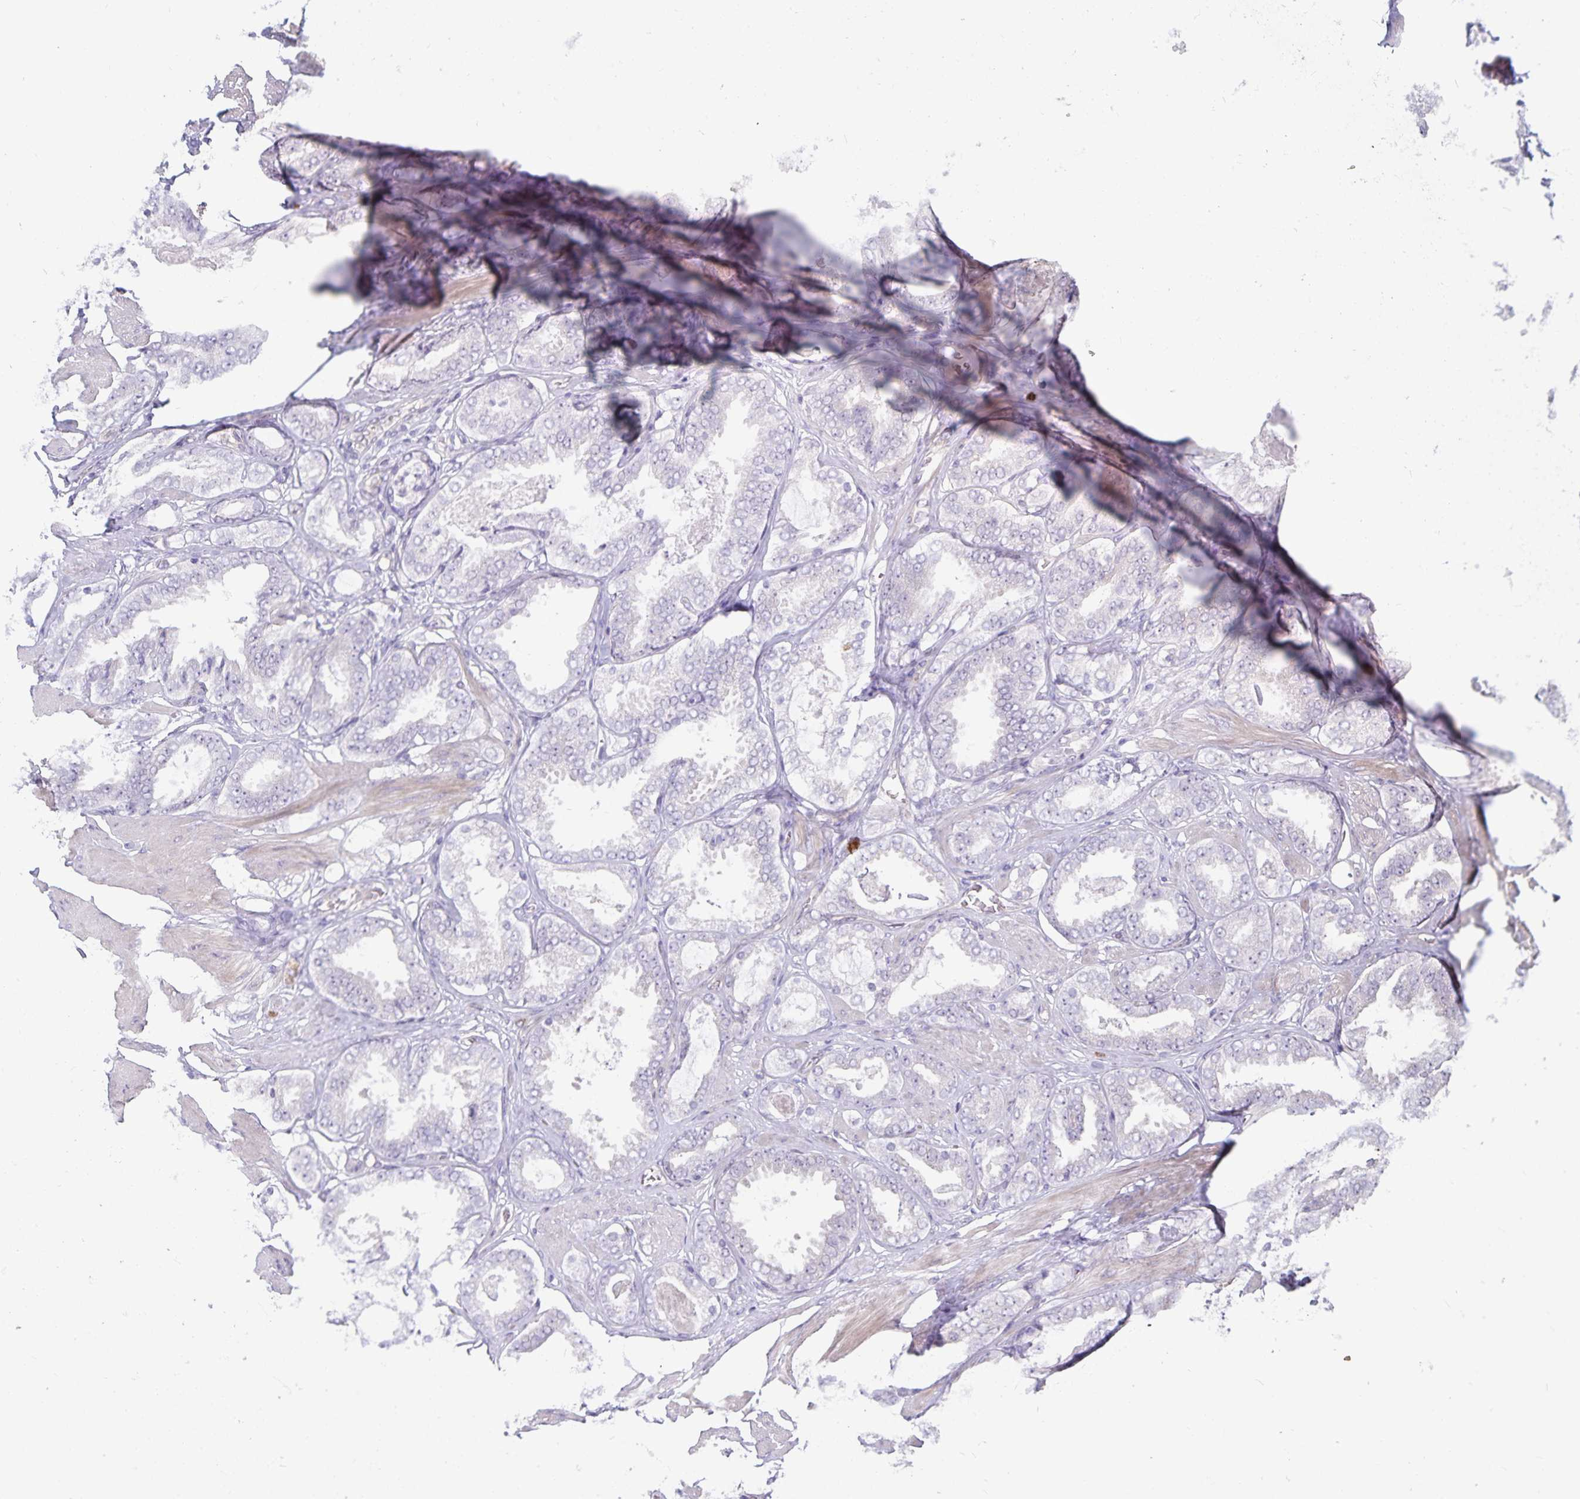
{"staining": {"intensity": "negative", "quantity": "none", "location": "none"}, "tissue": "prostate cancer", "cell_type": "Tumor cells", "image_type": "cancer", "snomed": [{"axis": "morphology", "description": "Adenocarcinoma, High grade"}, {"axis": "topography", "description": "Prostate"}], "caption": "Human prostate cancer stained for a protein using IHC shows no staining in tumor cells.", "gene": "CDKN2B", "patient": {"sex": "male", "age": 63}}